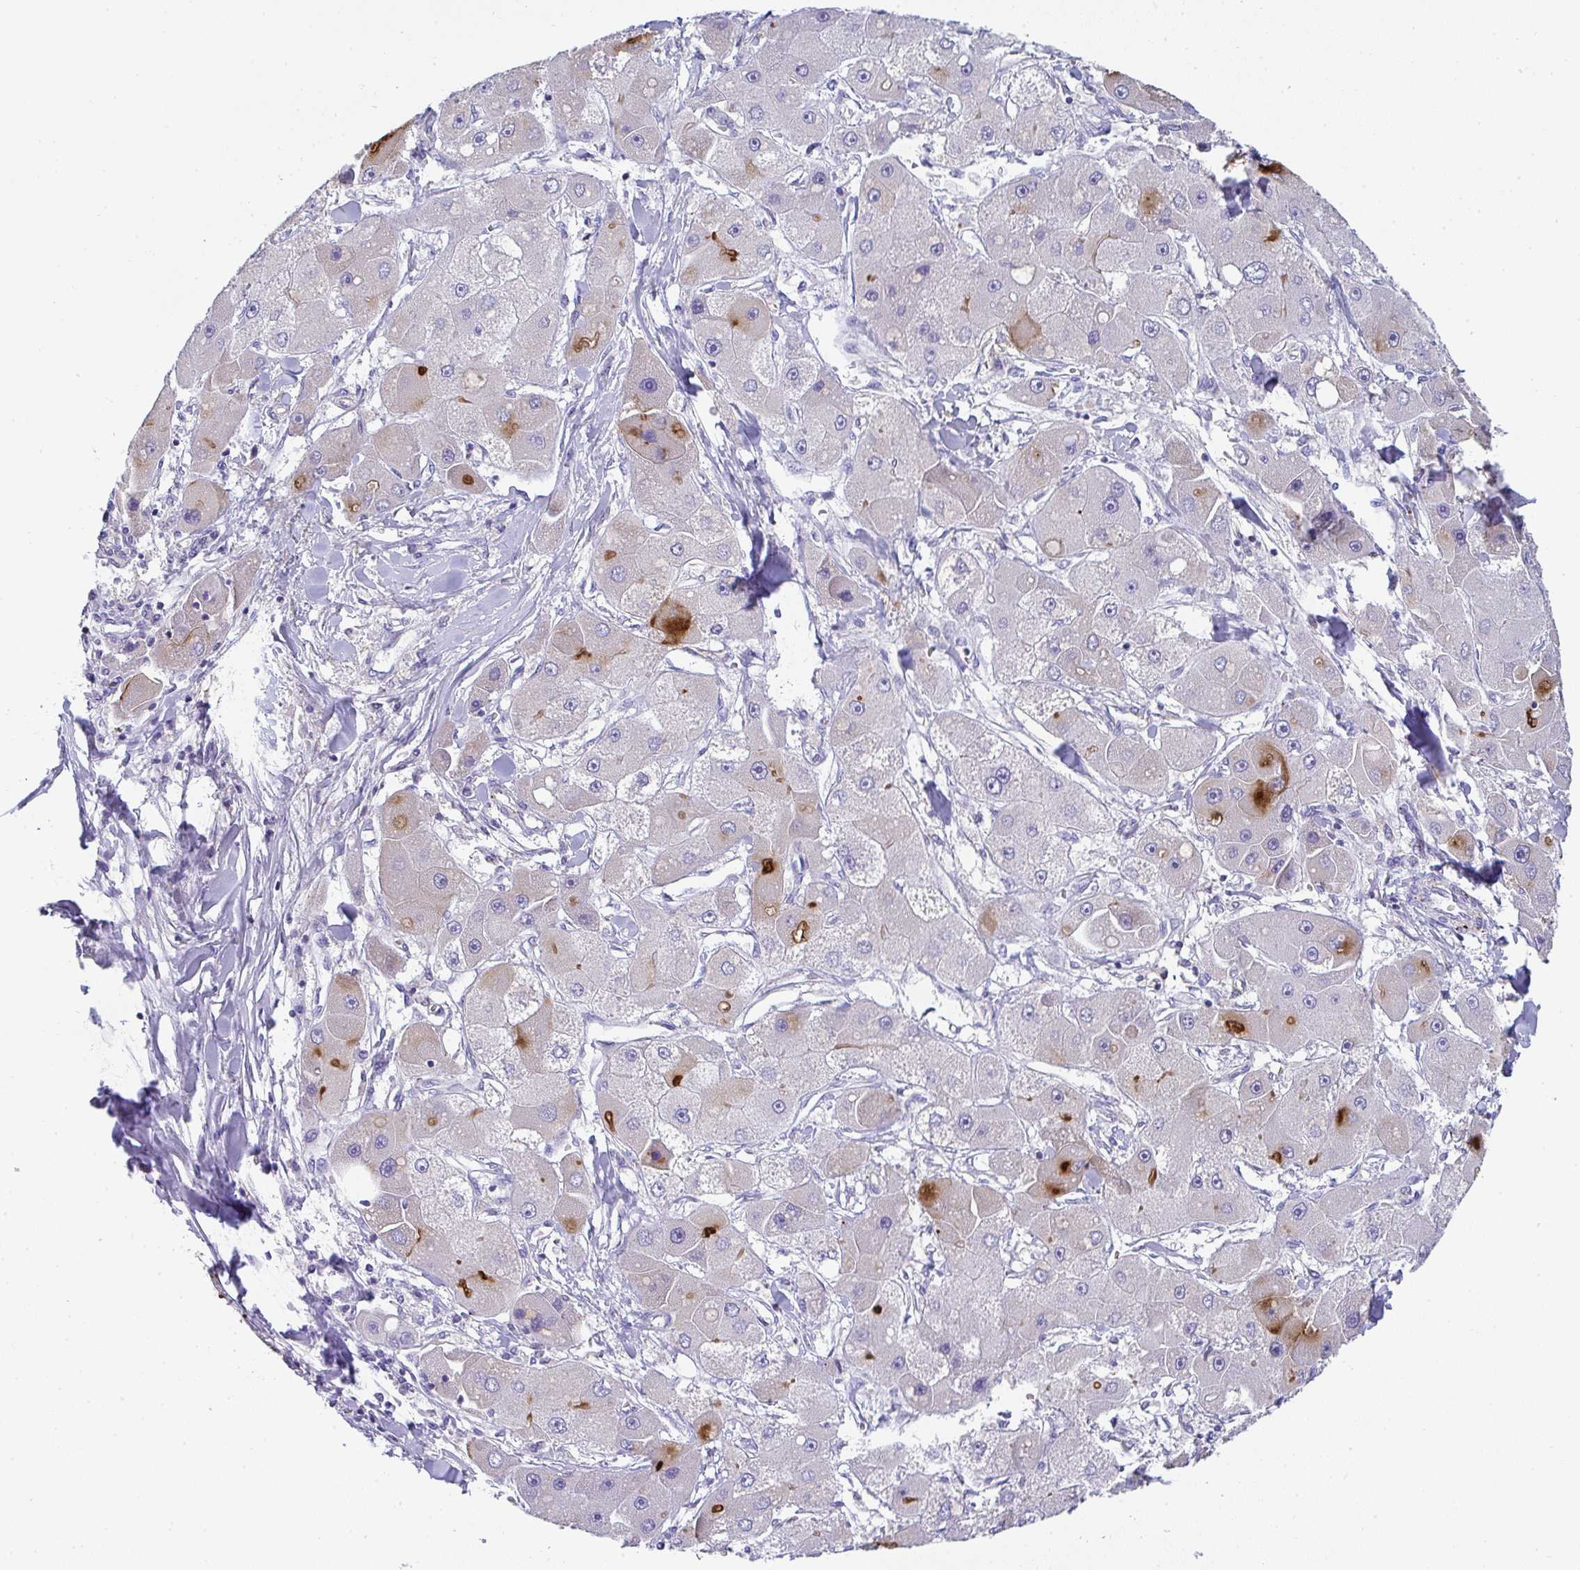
{"staining": {"intensity": "strong", "quantity": "<25%", "location": "cytoplasmic/membranous,nuclear"}, "tissue": "liver cancer", "cell_type": "Tumor cells", "image_type": "cancer", "snomed": [{"axis": "morphology", "description": "Carcinoma, Hepatocellular, NOS"}, {"axis": "topography", "description": "Liver"}], "caption": "Human liver hepatocellular carcinoma stained for a protein (brown) reveals strong cytoplasmic/membranous and nuclear positive expression in about <25% of tumor cells.", "gene": "TNFAIP8", "patient": {"sex": "male", "age": 24}}